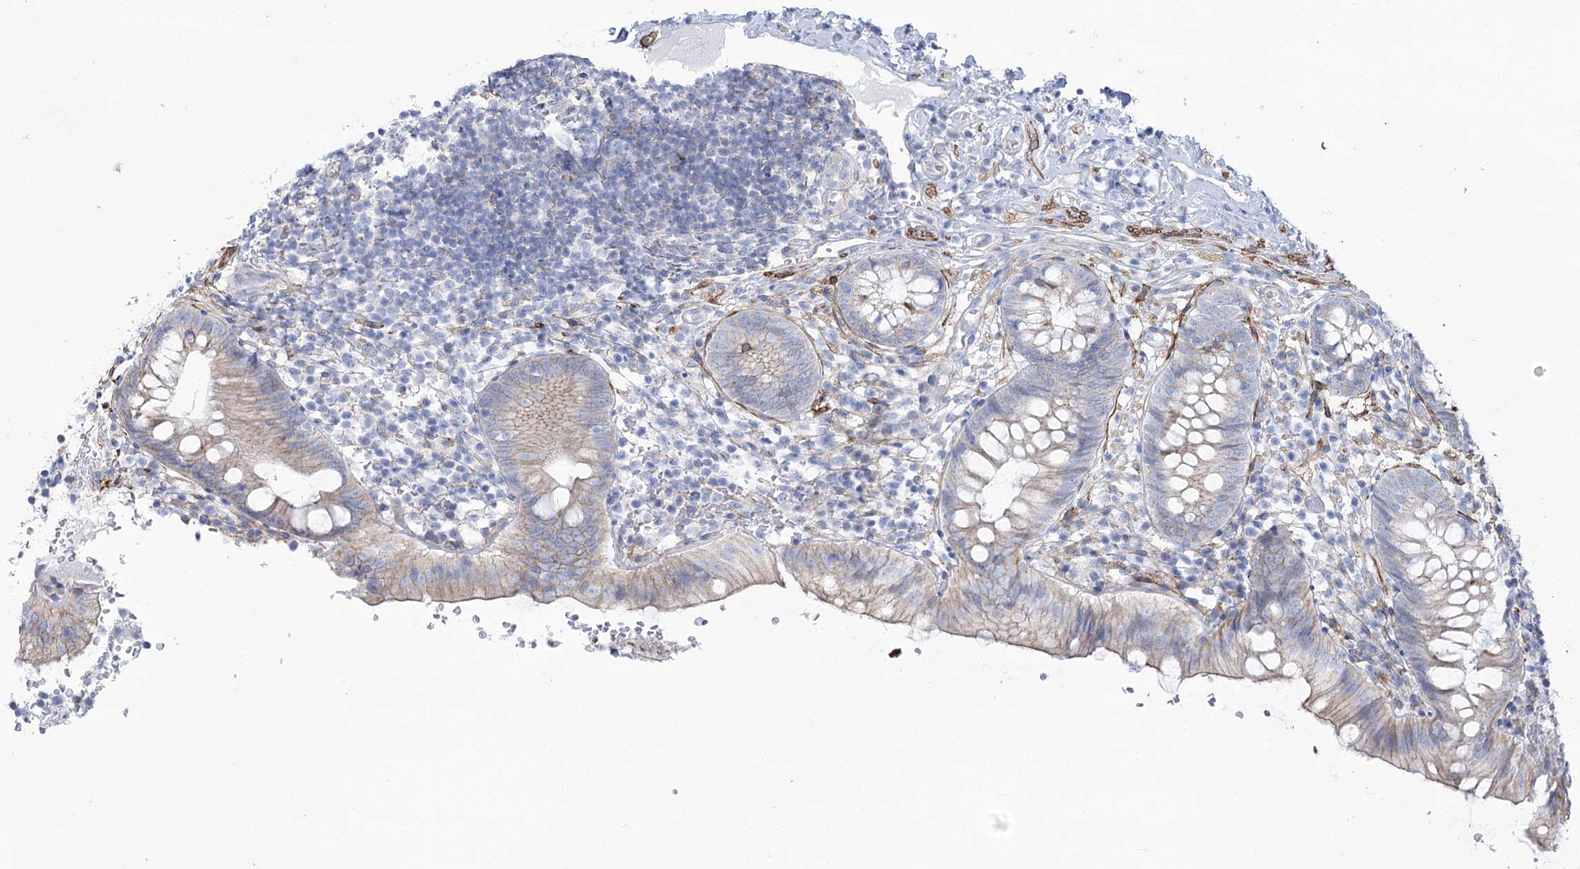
{"staining": {"intensity": "moderate", "quantity": "25%-75%", "location": "cytoplasmic/membranous"}, "tissue": "appendix", "cell_type": "Glandular cells", "image_type": "normal", "snomed": [{"axis": "morphology", "description": "Normal tissue, NOS"}, {"axis": "topography", "description": "Appendix"}], "caption": "Protein expression analysis of normal human appendix reveals moderate cytoplasmic/membranous positivity in about 25%-75% of glandular cells.", "gene": "PLEKHA5", "patient": {"sex": "male", "age": 8}}